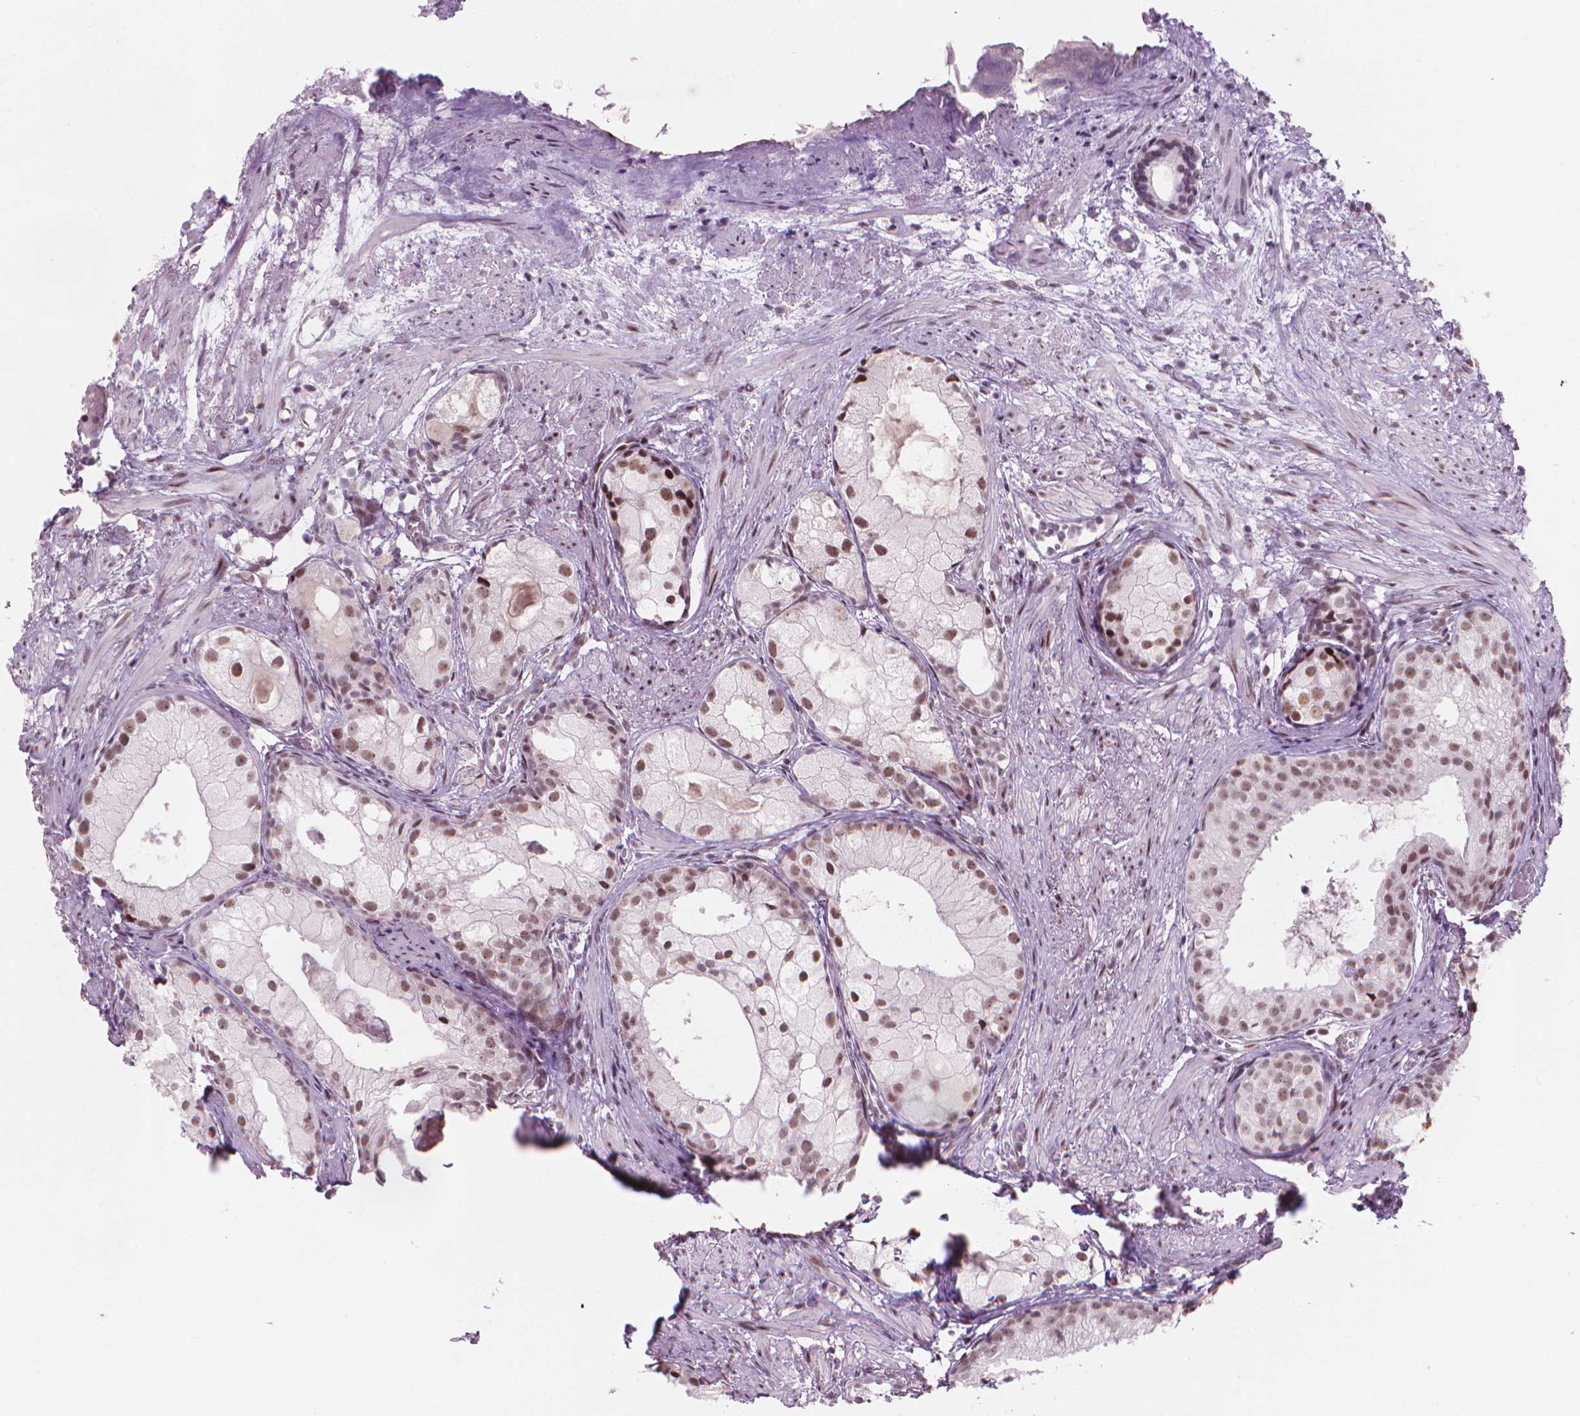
{"staining": {"intensity": "moderate", "quantity": ">75%", "location": "nuclear"}, "tissue": "prostate cancer", "cell_type": "Tumor cells", "image_type": "cancer", "snomed": [{"axis": "morphology", "description": "Adenocarcinoma, High grade"}, {"axis": "topography", "description": "Prostate"}], "caption": "Prostate high-grade adenocarcinoma was stained to show a protein in brown. There is medium levels of moderate nuclear staining in approximately >75% of tumor cells. (Brightfield microscopy of DAB IHC at high magnification).", "gene": "HES7", "patient": {"sex": "male", "age": 85}}